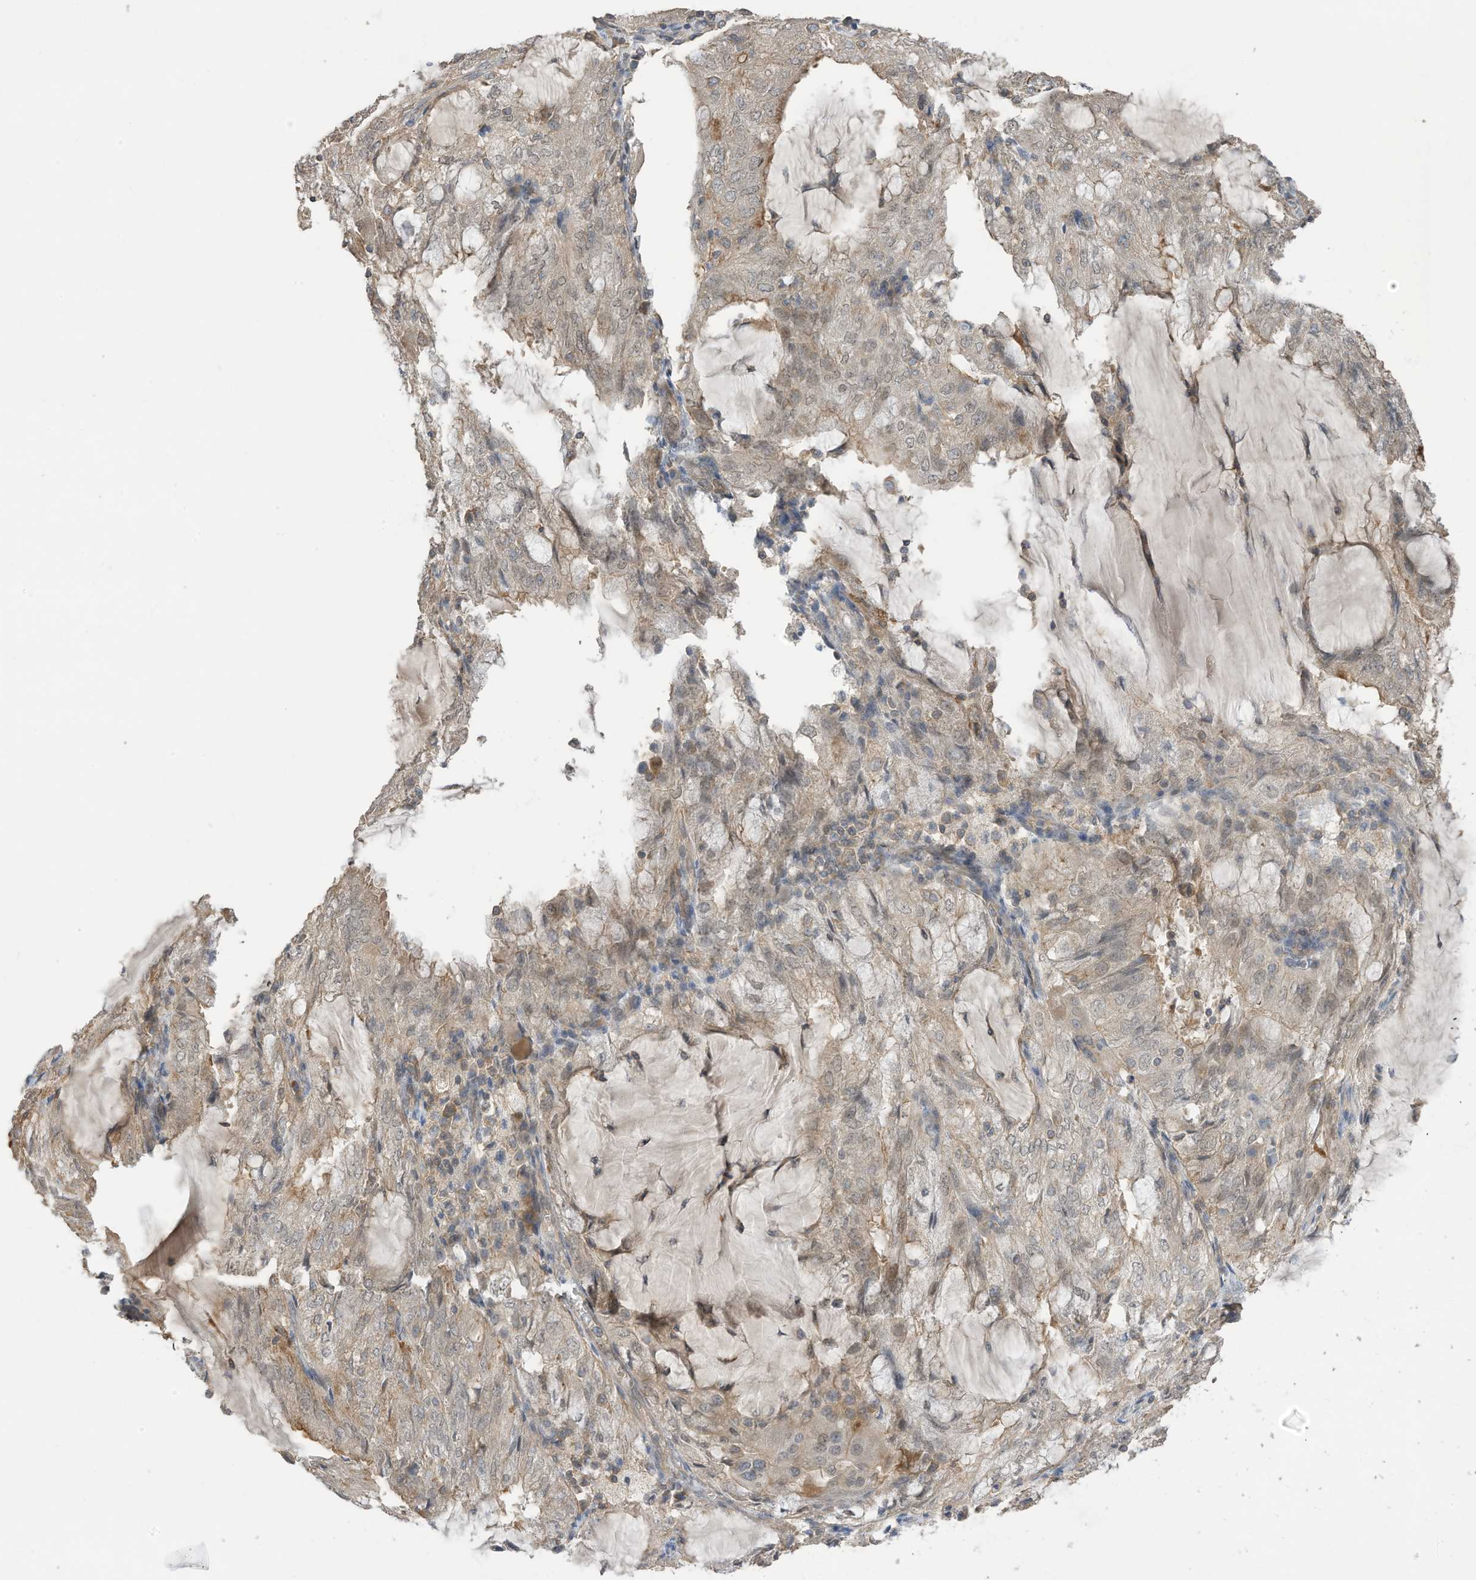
{"staining": {"intensity": "weak", "quantity": "25%-75%", "location": "cytoplasmic/membranous"}, "tissue": "endometrial cancer", "cell_type": "Tumor cells", "image_type": "cancer", "snomed": [{"axis": "morphology", "description": "Adenocarcinoma, NOS"}, {"axis": "topography", "description": "Endometrium"}], "caption": "Weak cytoplasmic/membranous positivity for a protein is seen in approximately 25%-75% of tumor cells of endometrial adenocarcinoma using IHC.", "gene": "REC8", "patient": {"sex": "female", "age": 81}}